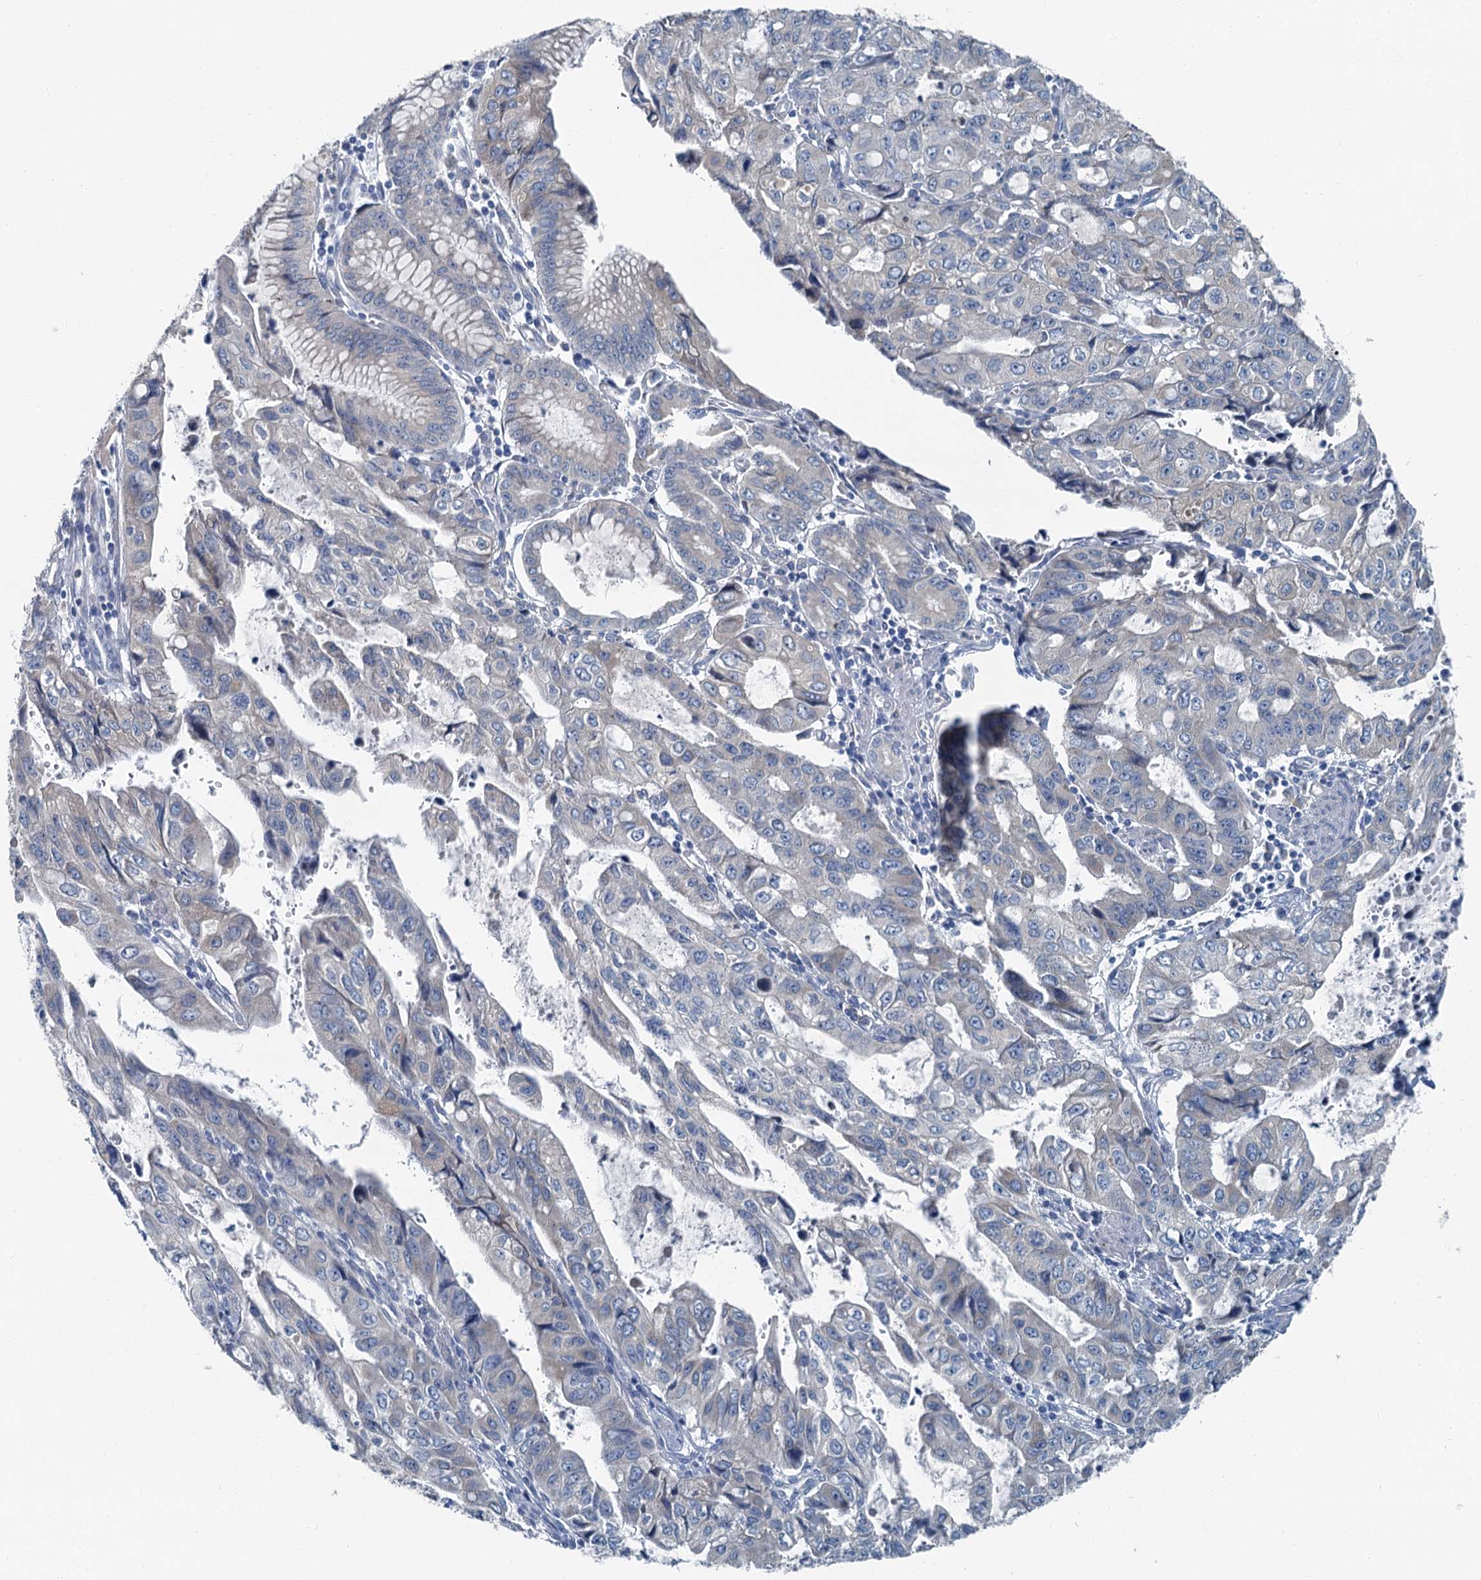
{"staining": {"intensity": "negative", "quantity": "none", "location": "none"}, "tissue": "stomach cancer", "cell_type": "Tumor cells", "image_type": "cancer", "snomed": [{"axis": "morphology", "description": "Adenocarcinoma, NOS"}, {"axis": "topography", "description": "Stomach, upper"}], "caption": "Image shows no protein expression in tumor cells of adenocarcinoma (stomach) tissue.", "gene": "C6orf120", "patient": {"sex": "female", "age": 52}}